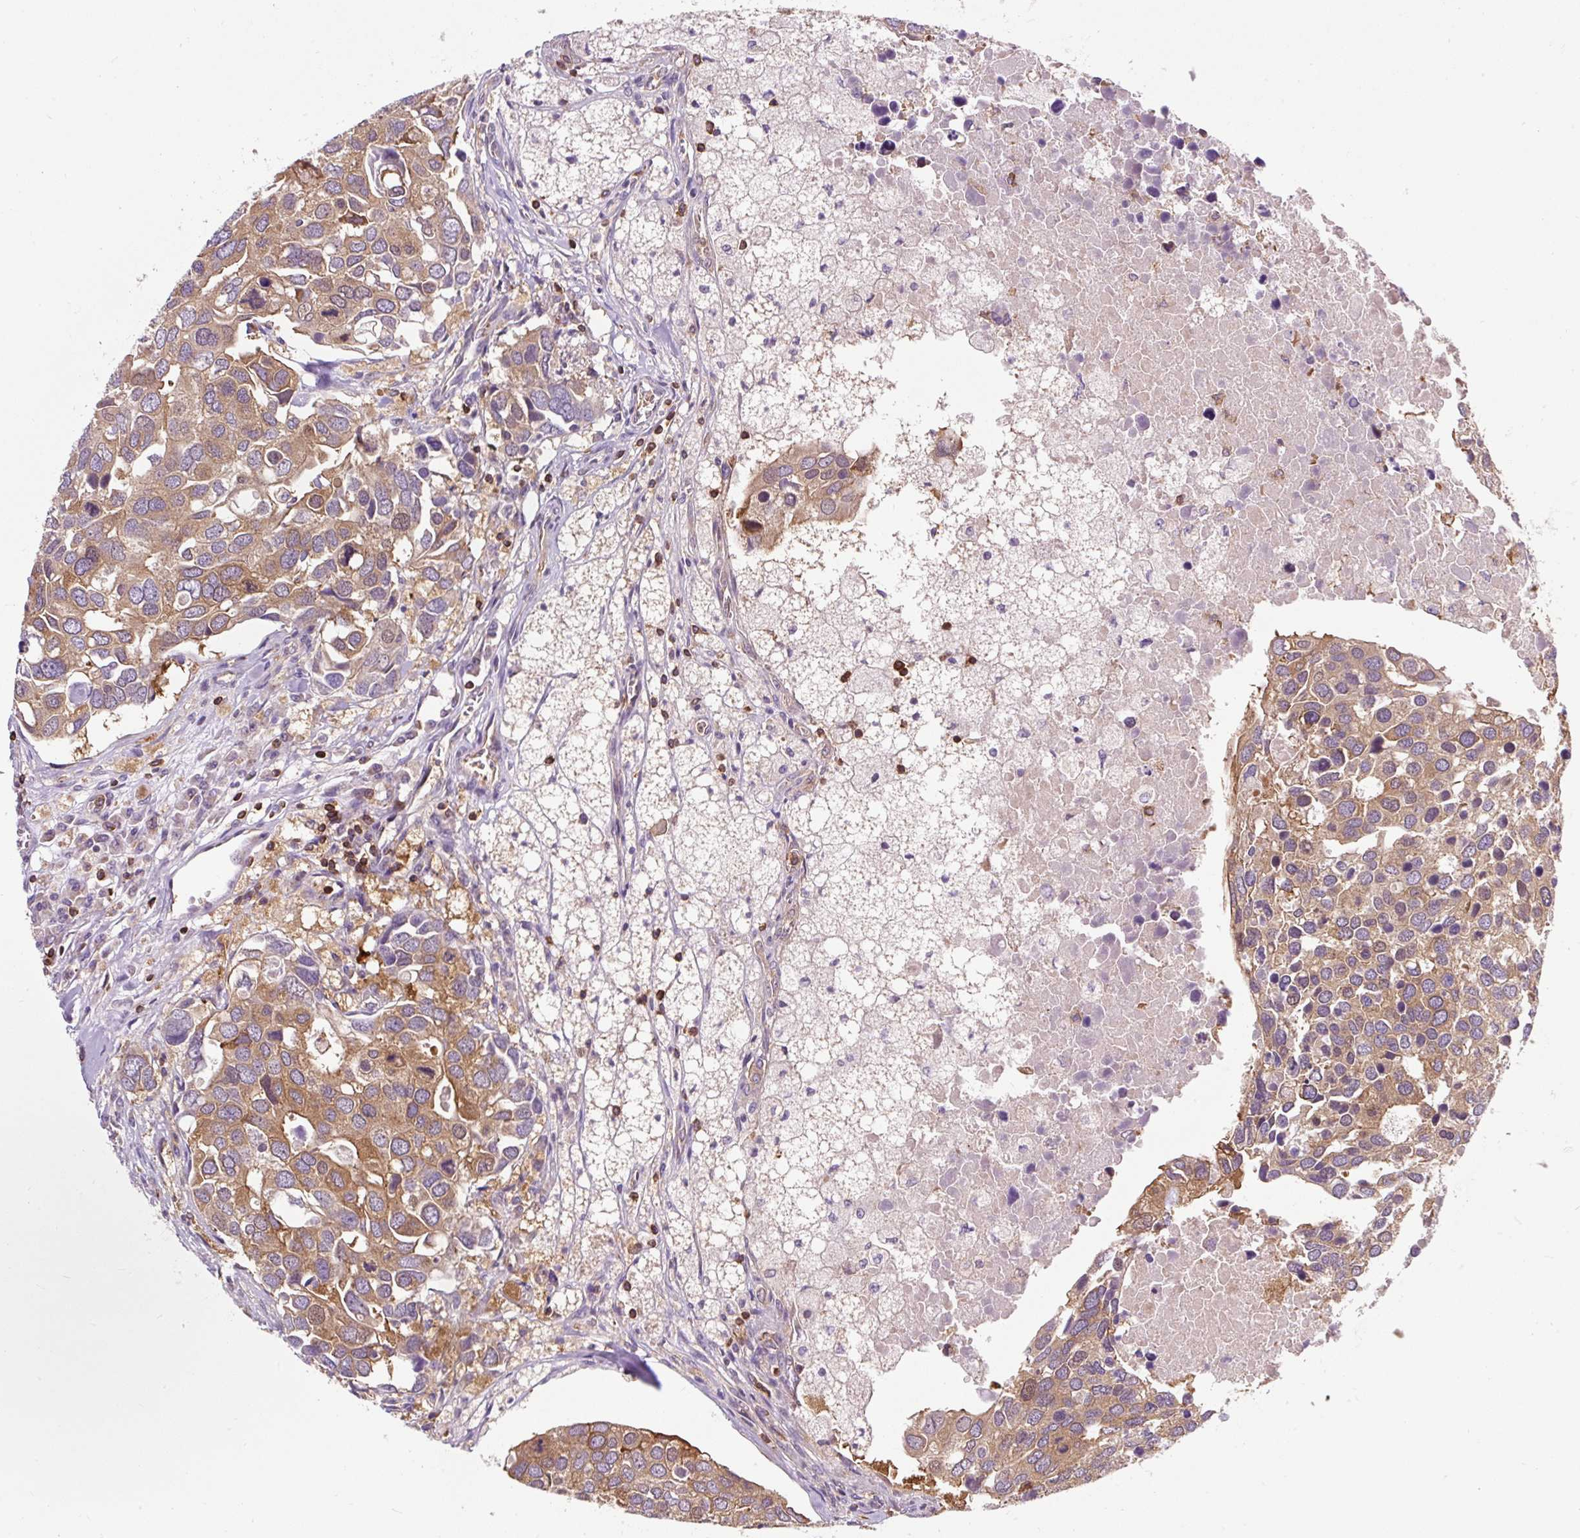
{"staining": {"intensity": "moderate", "quantity": ">75%", "location": "cytoplasmic/membranous"}, "tissue": "breast cancer", "cell_type": "Tumor cells", "image_type": "cancer", "snomed": [{"axis": "morphology", "description": "Duct carcinoma"}, {"axis": "topography", "description": "Breast"}], "caption": "About >75% of tumor cells in breast cancer display moderate cytoplasmic/membranous protein positivity as visualized by brown immunohistochemical staining.", "gene": "CISD3", "patient": {"sex": "female", "age": 83}}